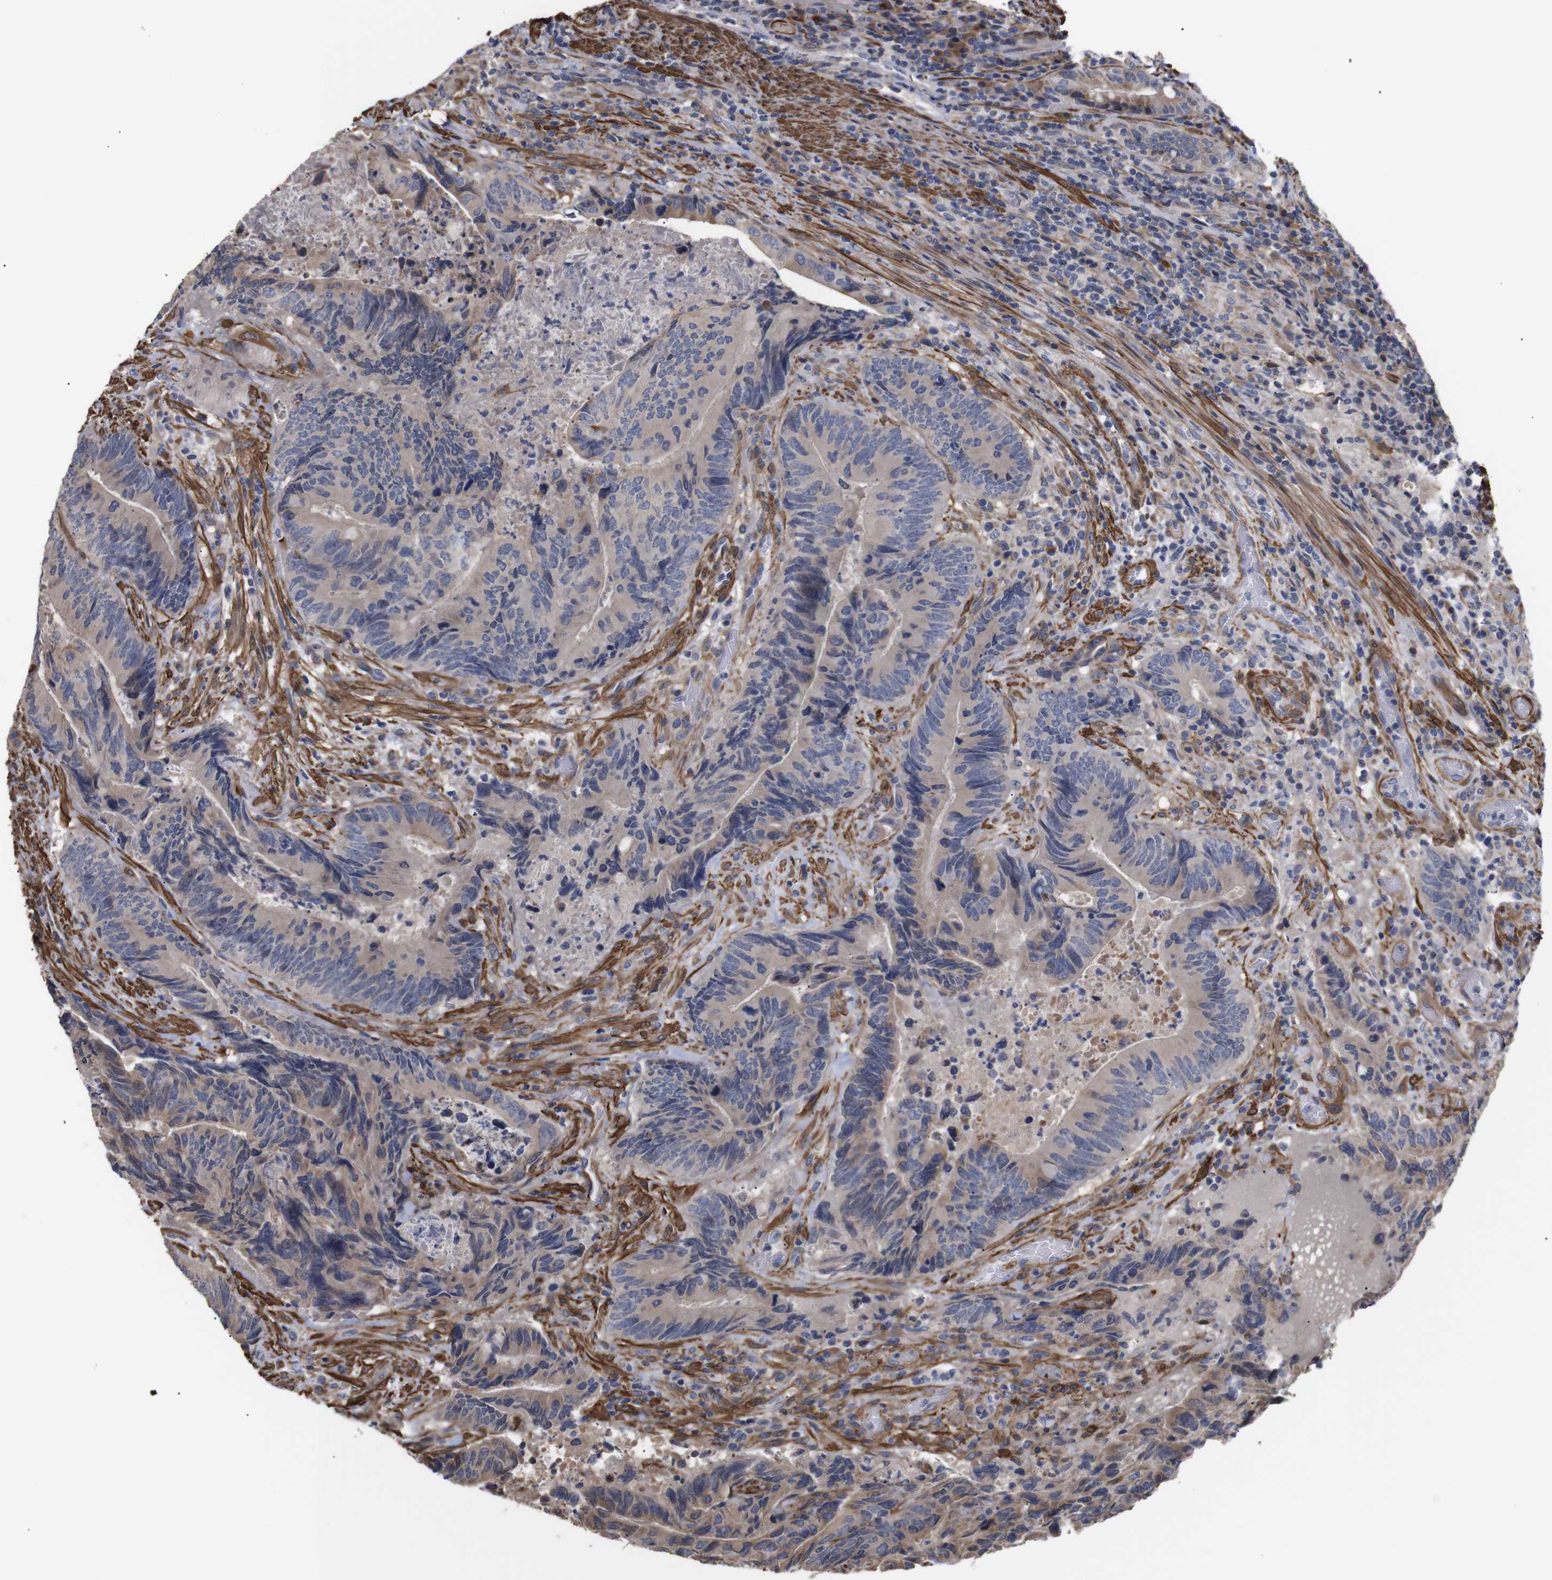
{"staining": {"intensity": "weak", "quantity": "<25%", "location": "cytoplasmic/membranous"}, "tissue": "colorectal cancer", "cell_type": "Tumor cells", "image_type": "cancer", "snomed": [{"axis": "morphology", "description": "Normal tissue, NOS"}, {"axis": "morphology", "description": "Adenocarcinoma, NOS"}, {"axis": "topography", "description": "Colon"}], "caption": "Immunohistochemical staining of colorectal cancer (adenocarcinoma) shows no significant staining in tumor cells. Nuclei are stained in blue.", "gene": "PDLIM5", "patient": {"sex": "male", "age": 56}}